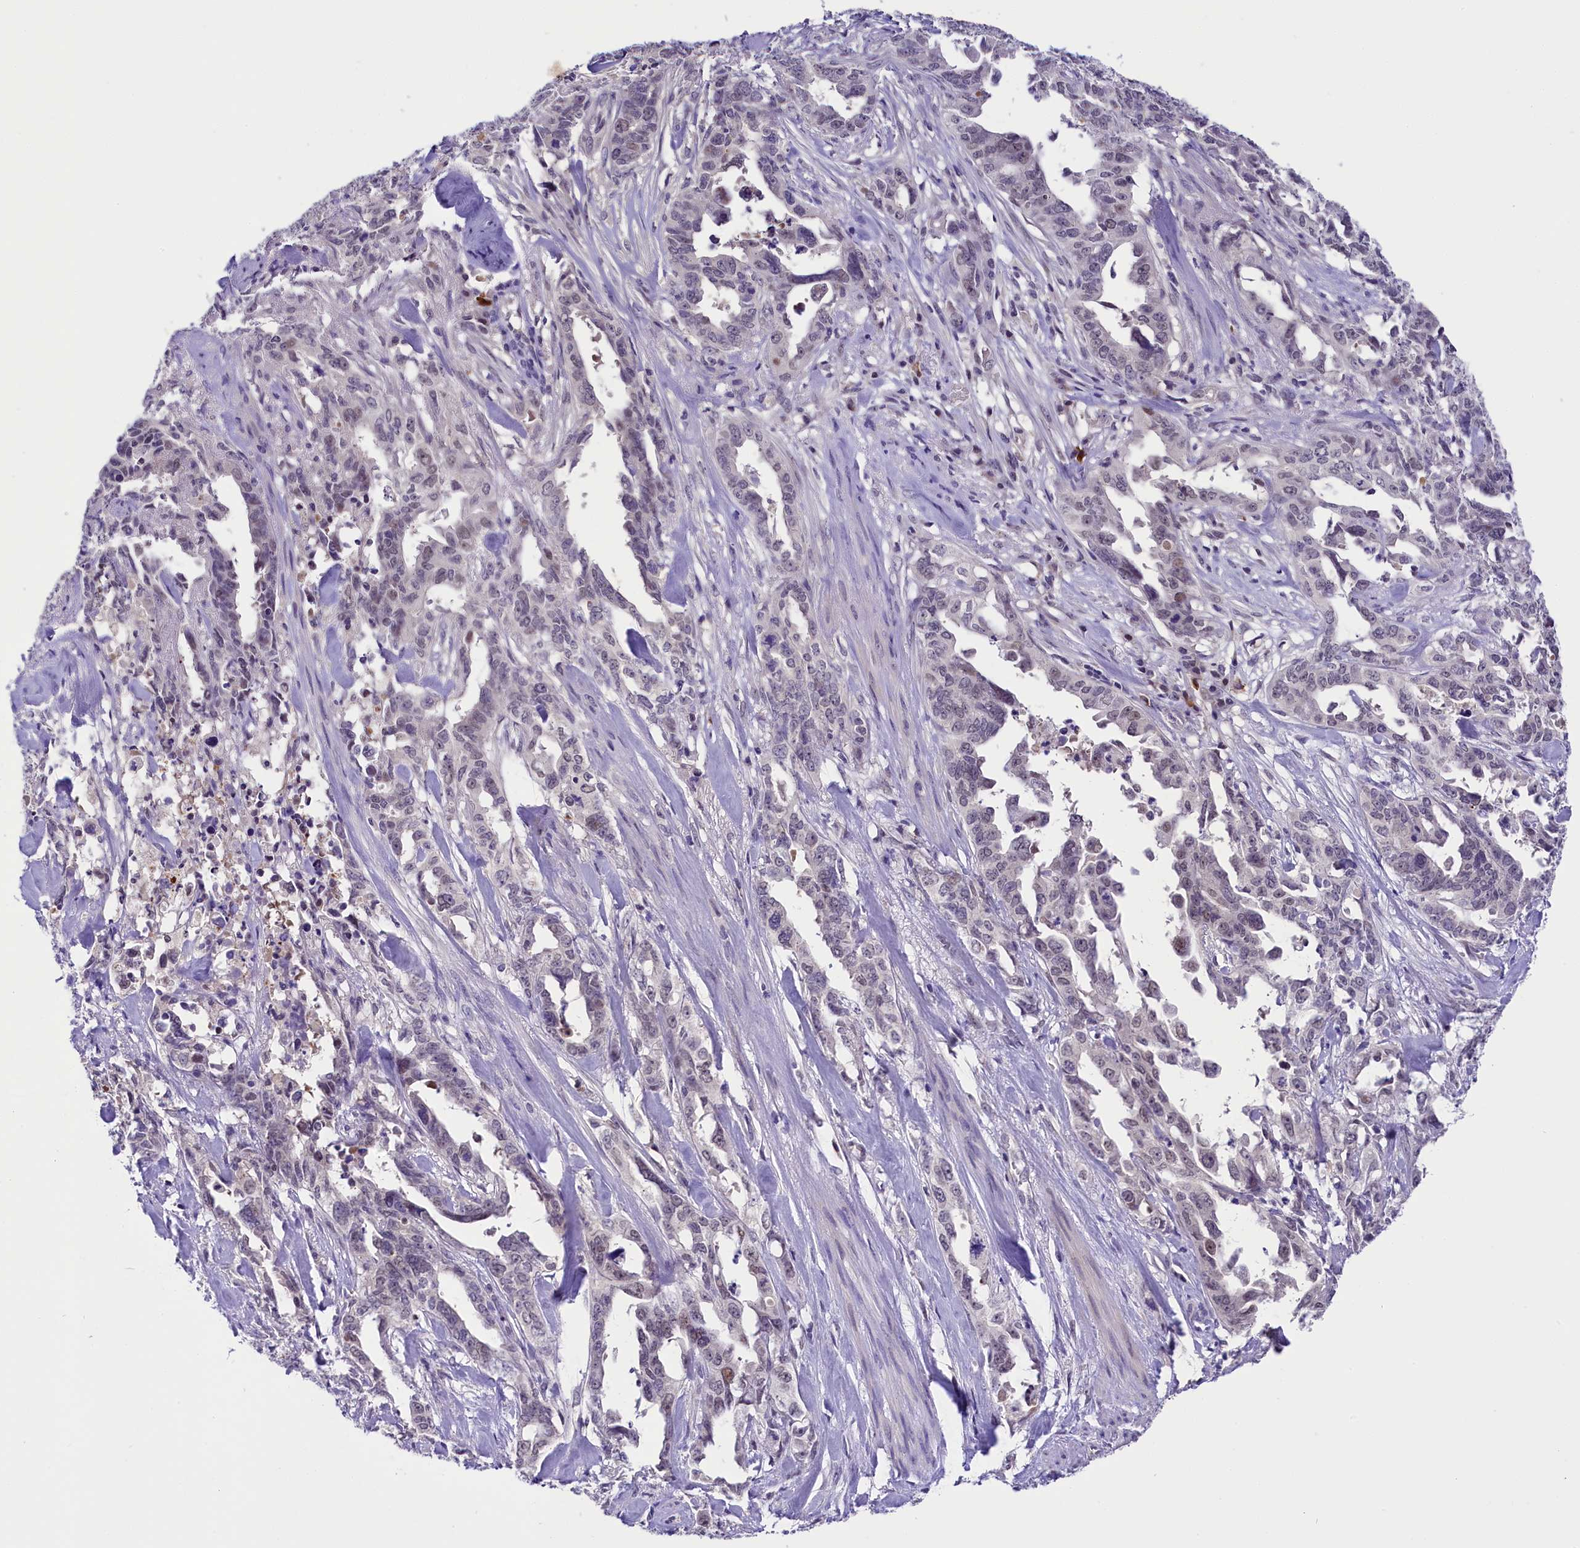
{"staining": {"intensity": "weak", "quantity": "<25%", "location": "nuclear"}, "tissue": "endometrial cancer", "cell_type": "Tumor cells", "image_type": "cancer", "snomed": [{"axis": "morphology", "description": "Adenocarcinoma, NOS"}, {"axis": "topography", "description": "Endometrium"}], "caption": "A high-resolution micrograph shows immunohistochemistry (IHC) staining of endometrial cancer (adenocarcinoma), which displays no significant expression in tumor cells.", "gene": "IQCN", "patient": {"sex": "female", "age": 65}}